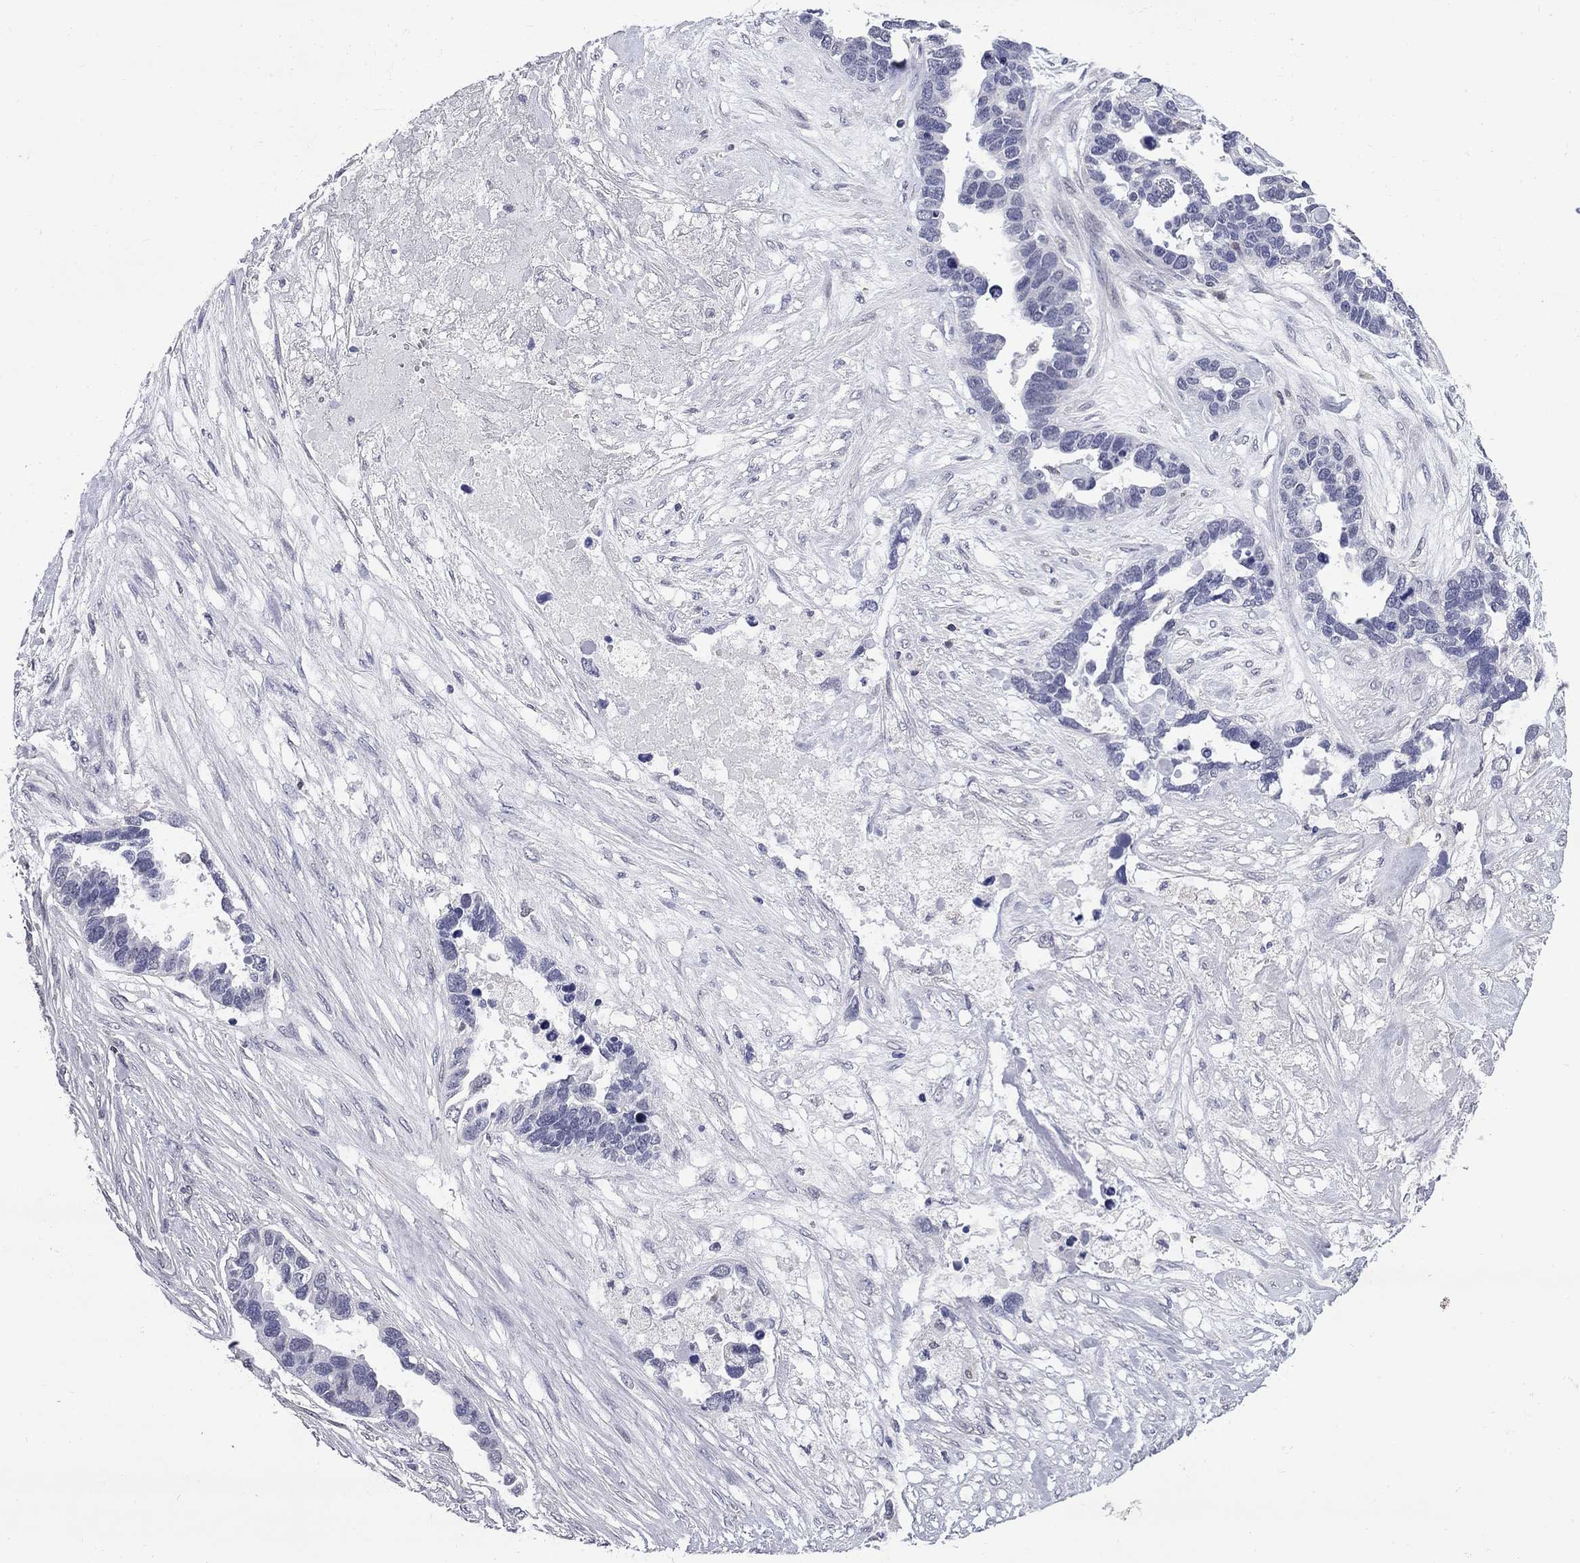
{"staining": {"intensity": "negative", "quantity": "none", "location": "none"}, "tissue": "ovarian cancer", "cell_type": "Tumor cells", "image_type": "cancer", "snomed": [{"axis": "morphology", "description": "Cystadenocarcinoma, serous, NOS"}, {"axis": "topography", "description": "Ovary"}], "caption": "Immunohistochemistry (IHC) image of human ovarian serous cystadenocarcinoma stained for a protein (brown), which demonstrates no expression in tumor cells. (Stains: DAB immunohistochemistry (IHC) with hematoxylin counter stain, Microscopy: brightfield microscopy at high magnification).", "gene": "HTR4", "patient": {"sex": "female", "age": 54}}